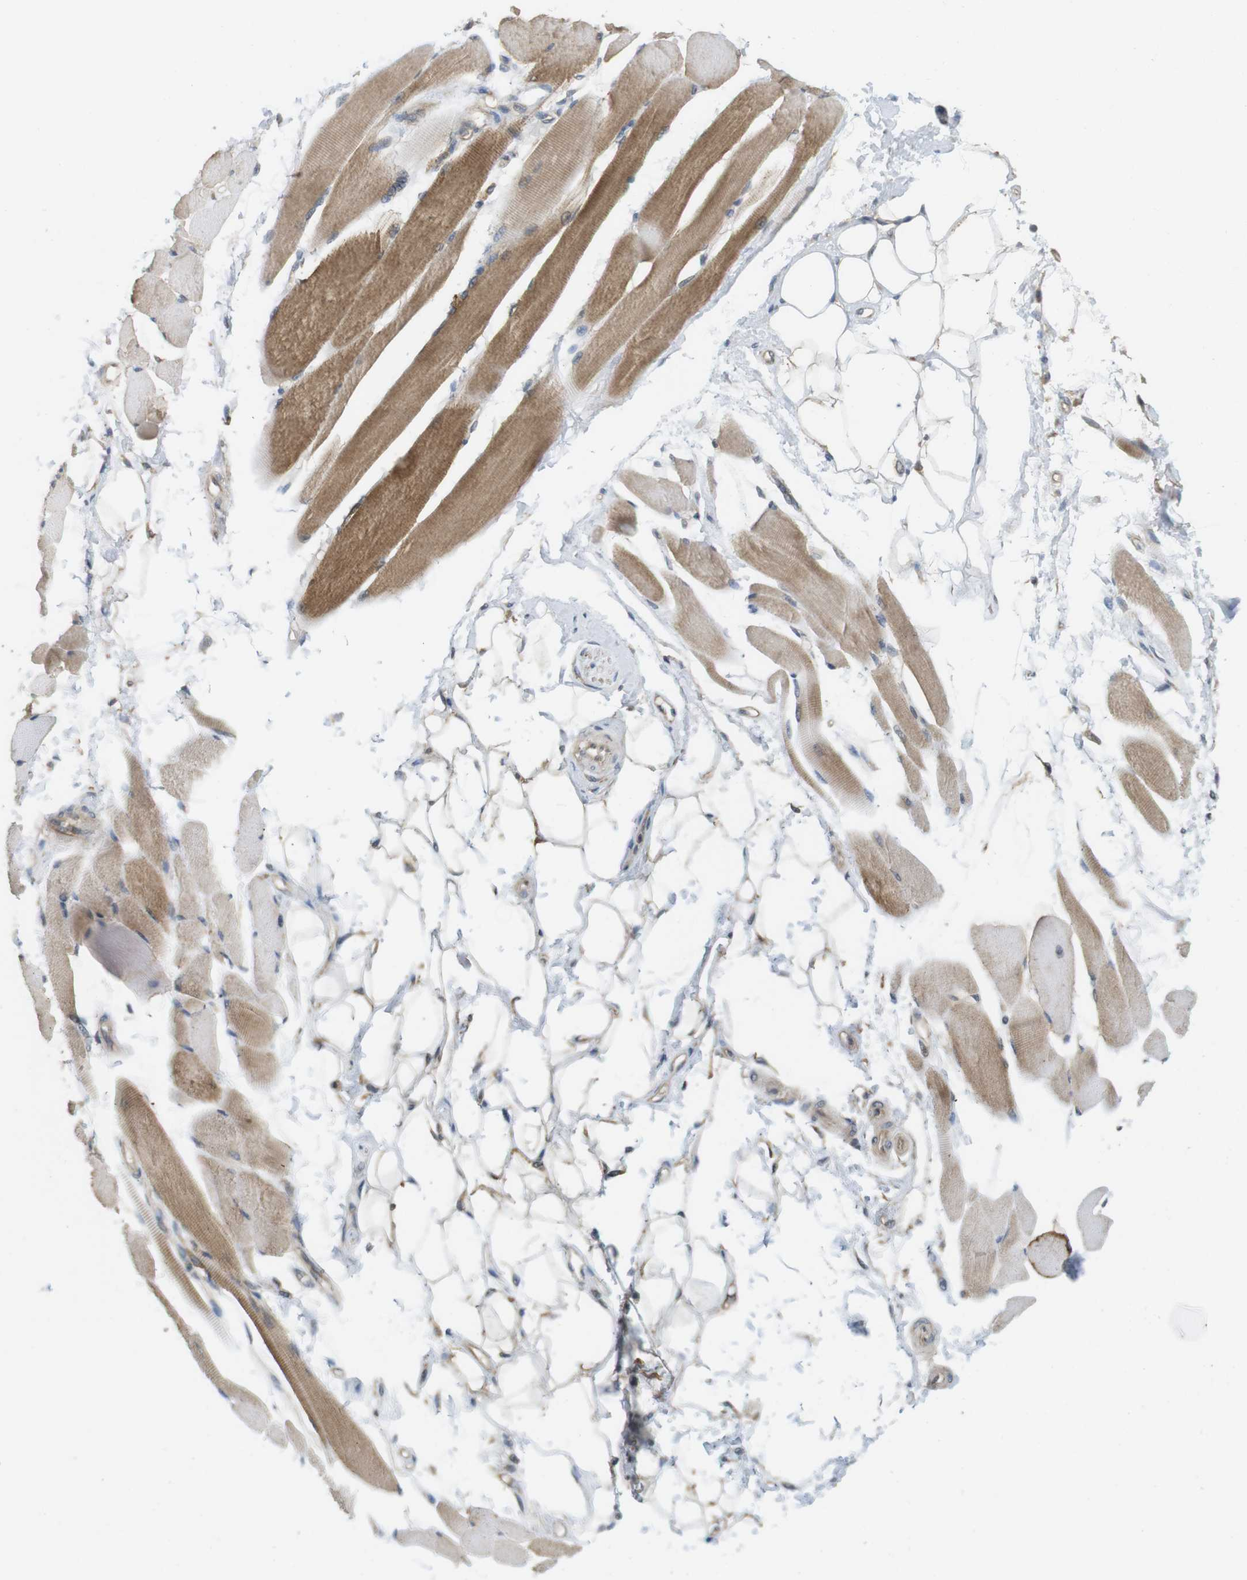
{"staining": {"intensity": "moderate", "quantity": ">75%", "location": "cytoplasmic/membranous"}, "tissue": "skeletal muscle", "cell_type": "Myocytes", "image_type": "normal", "snomed": [{"axis": "morphology", "description": "Normal tissue, NOS"}, {"axis": "topography", "description": "Skeletal muscle"}, {"axis": "topography", "description": "Peripheral nerve tissue"}], "caption": "IHC (DAB) staining of benign skeletal muscle exhibits moderate cytoplasmic/membranous protein staining in about >75% of myocytes. The staining was performed using DAB (3,3'-diaminobenzidine) to visualize the protein expression in brown, while the nuclei were stained in blue with hematoxylin (Magnification: 20x).", "gene": "RNF130", "patient": {"sex": "female", "age": 84}}